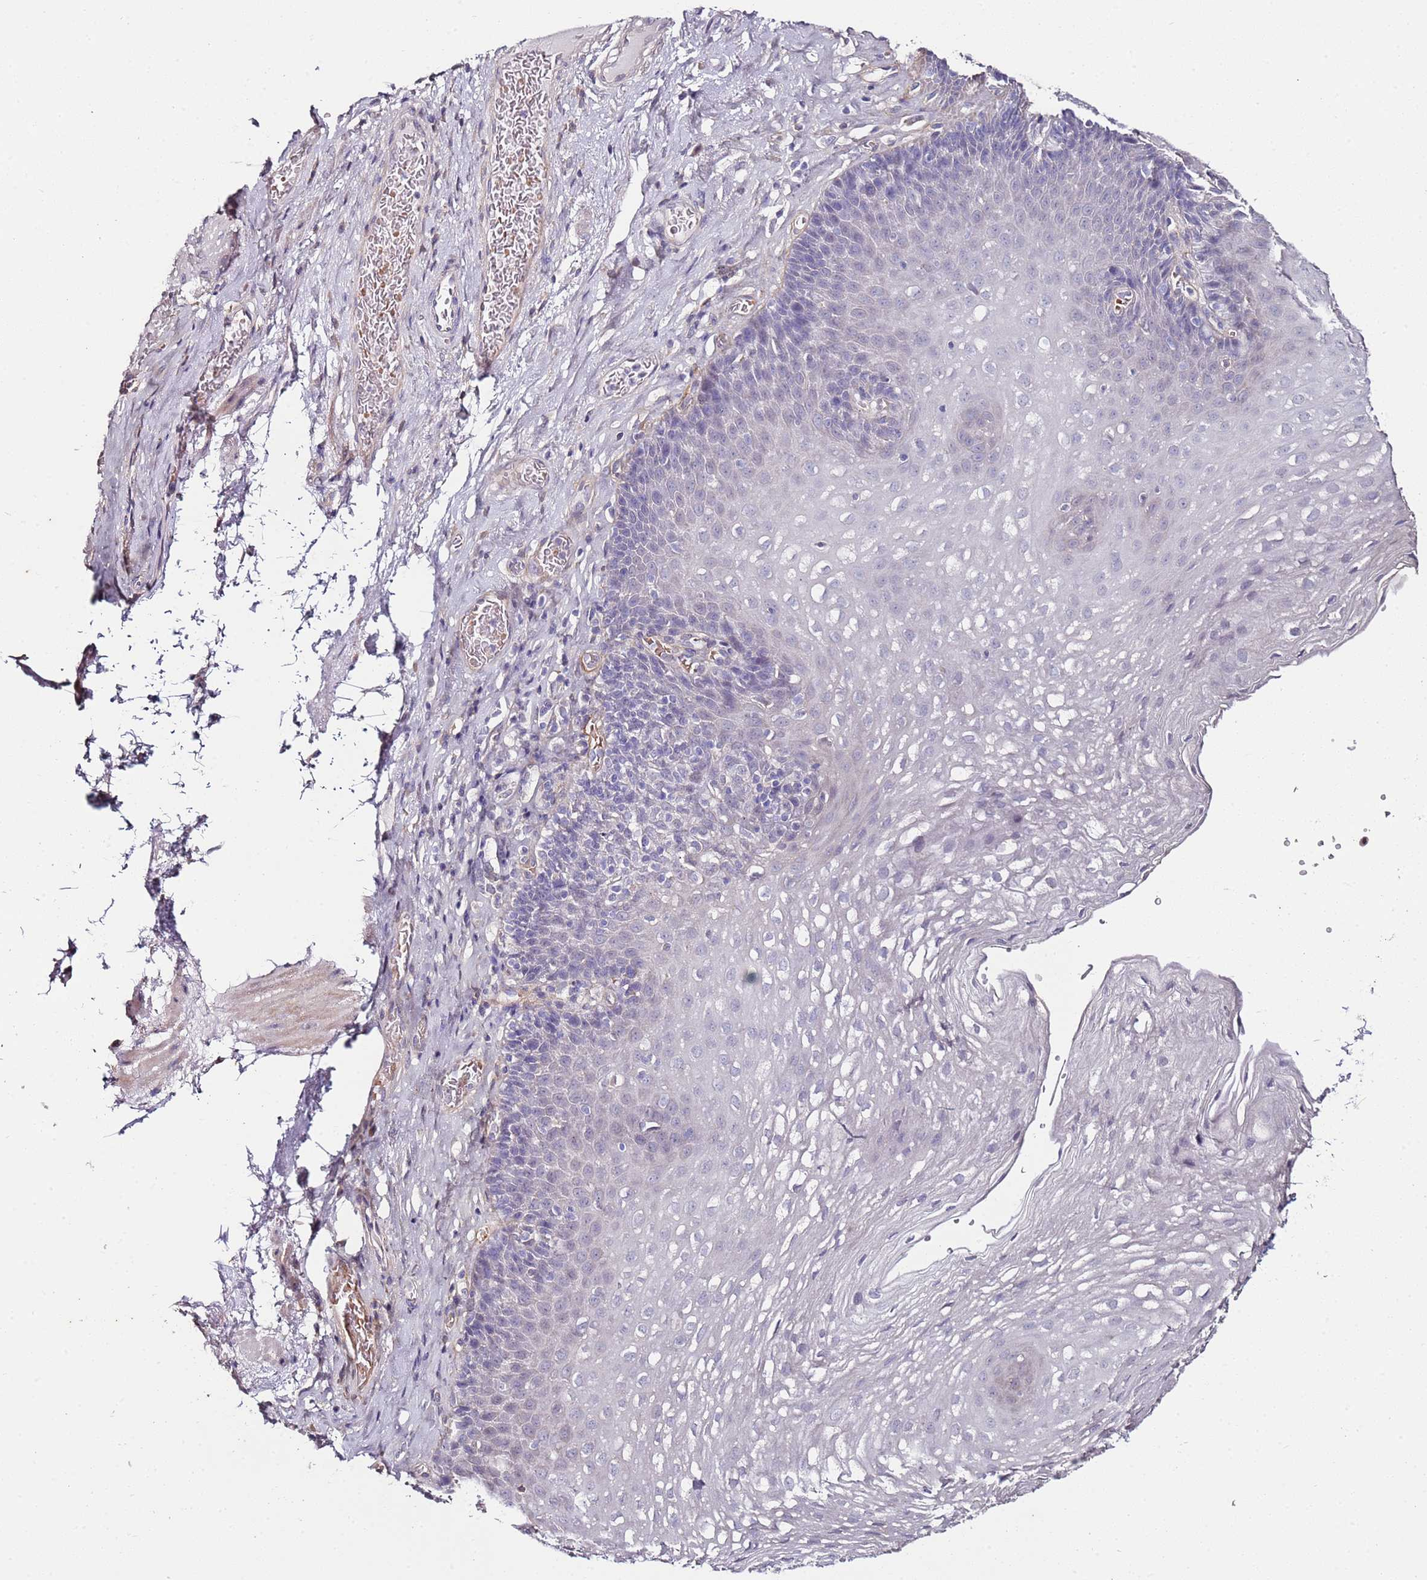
{"staining": {"intensity": "negative", "quantity": "none", "location": "none"}, "tissue": "esophagus", "cell_type": "Squamous epithelial cells", "image_type": "normal", "snomed": [{"axis": "morphology", "description": "Normal tissue, NOS"}, {"axis": "topography", "description": "Esophagus"}], "caption": "Immunohistochemistry (IHC) photomicrograph of benign esophagus: esophagus stained with DAB (3,3'-diaminobenzidine) demonstrates no significant protein staining in squamous epithelial cells.", "gene": "C3orf80", "patient": {"sex": "female", "age": 66}}